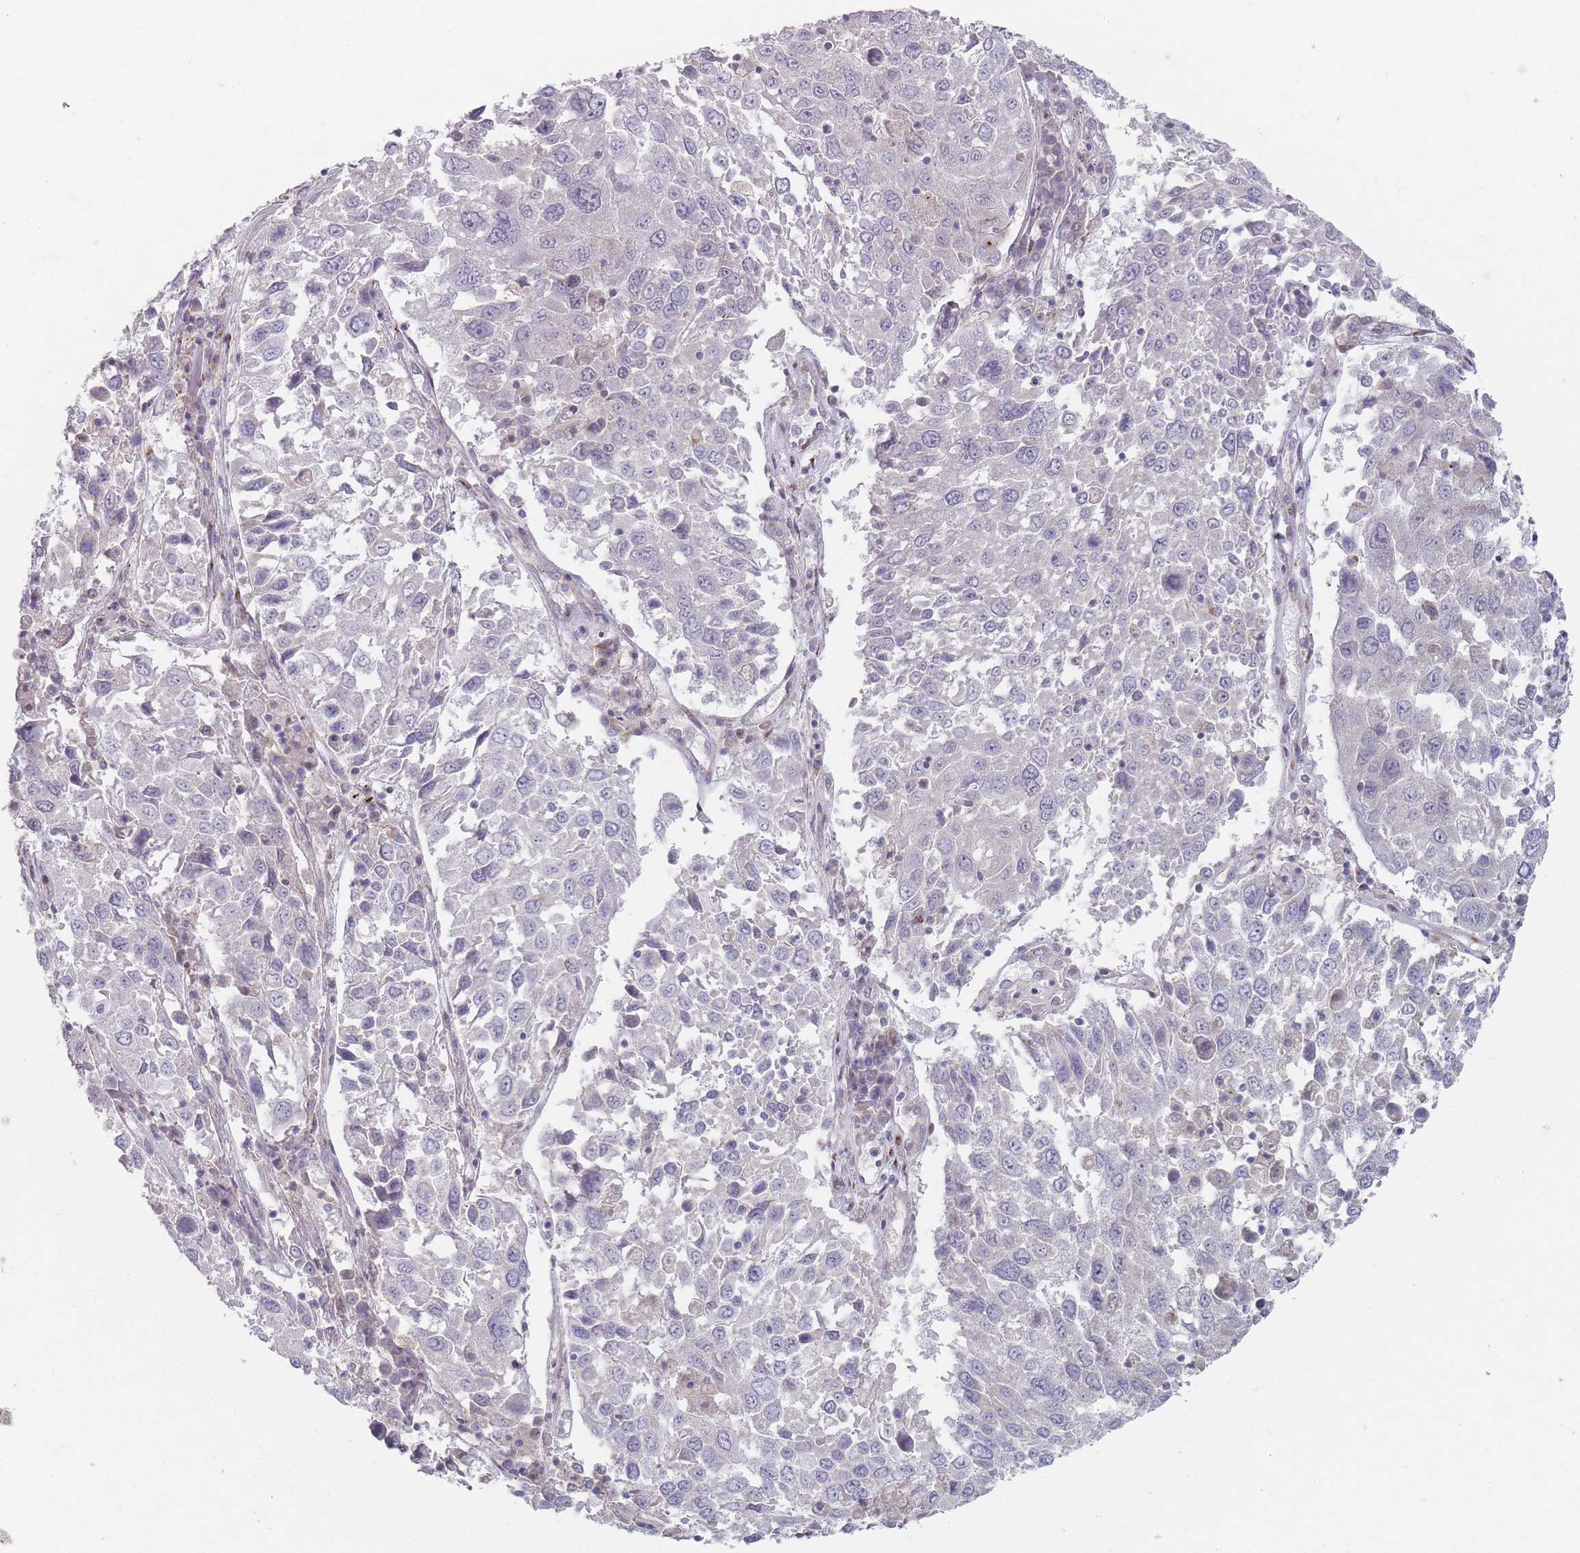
{"staining": {"intensity": "negative", "quantity": "none", "location": "none"}, "tissue": "lung cancer", "cell_type": "Tumor cells", "image_type": "cancer", "snomed": [{"axis": "morphology", "description": "Squamous cell carcinoma, NOS"}, {"axis": "topography", "description": "Lung"}], "caption": "A photomicrograph of human lung squamous cell carcinoma is negative for staining in tumor cells.", "gene": "AKAIN1", "patient": {"sex": "male", "age": 65}}